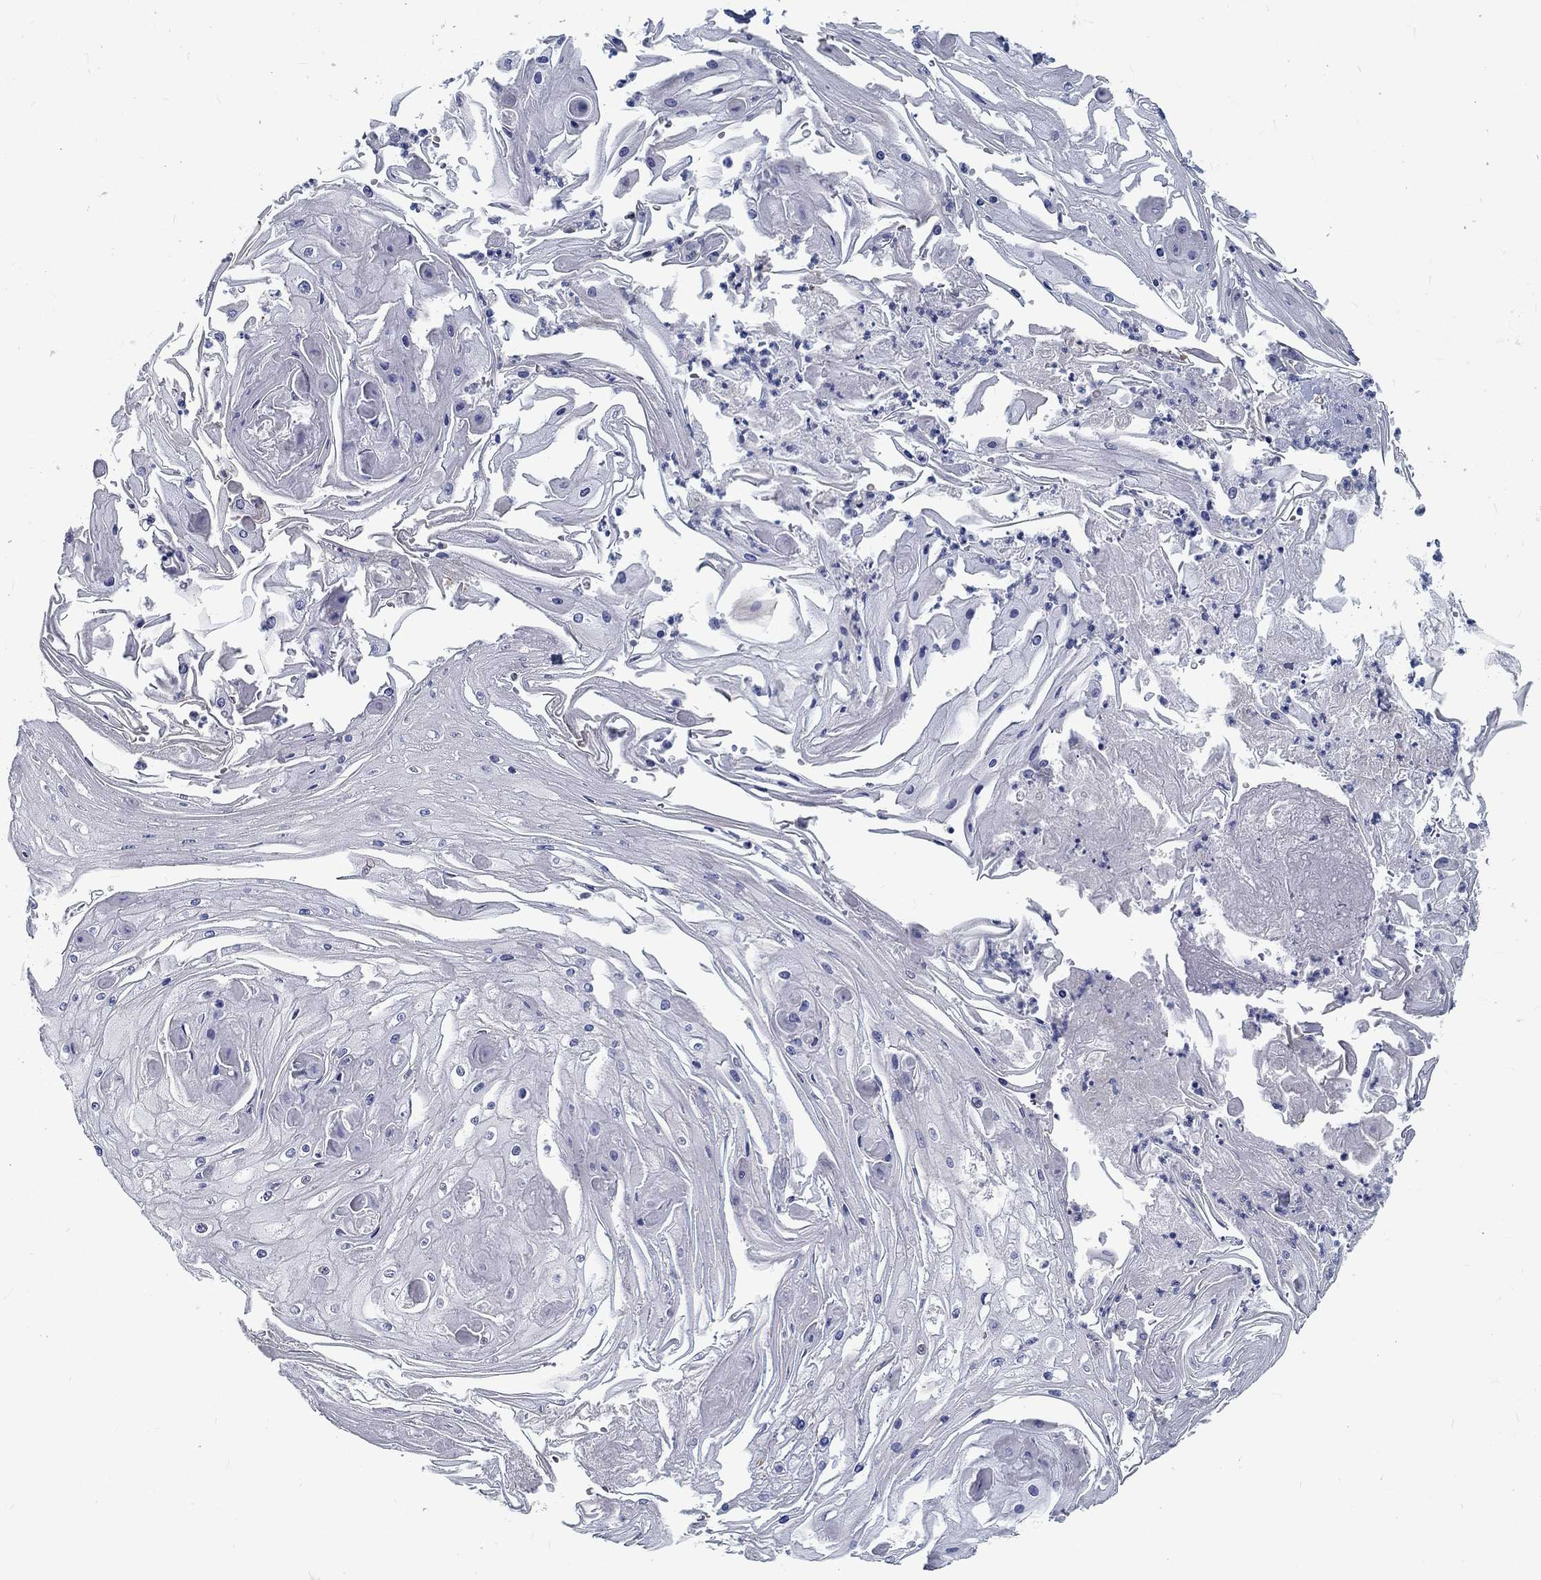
{"staining": {"intensity": "negative", "quantity": "none", "location": "none"}, "tissue": "skin cancer", "cell_type": "Tumor cells", "image_type": "cancer", "snomed": [{"axis": "morphology", "description": "Squamous cell carcinoma, NOS"}, {"axis": "topography", "description": "Skin"}], "caption": "IHC histopathology image of human squamous cell carcinoma (skin) stained for a protein (brown), which reveals no staining in tumor cells.", "gene": "MYBPC1", "patient": {"sex": "male", "age": 70}}